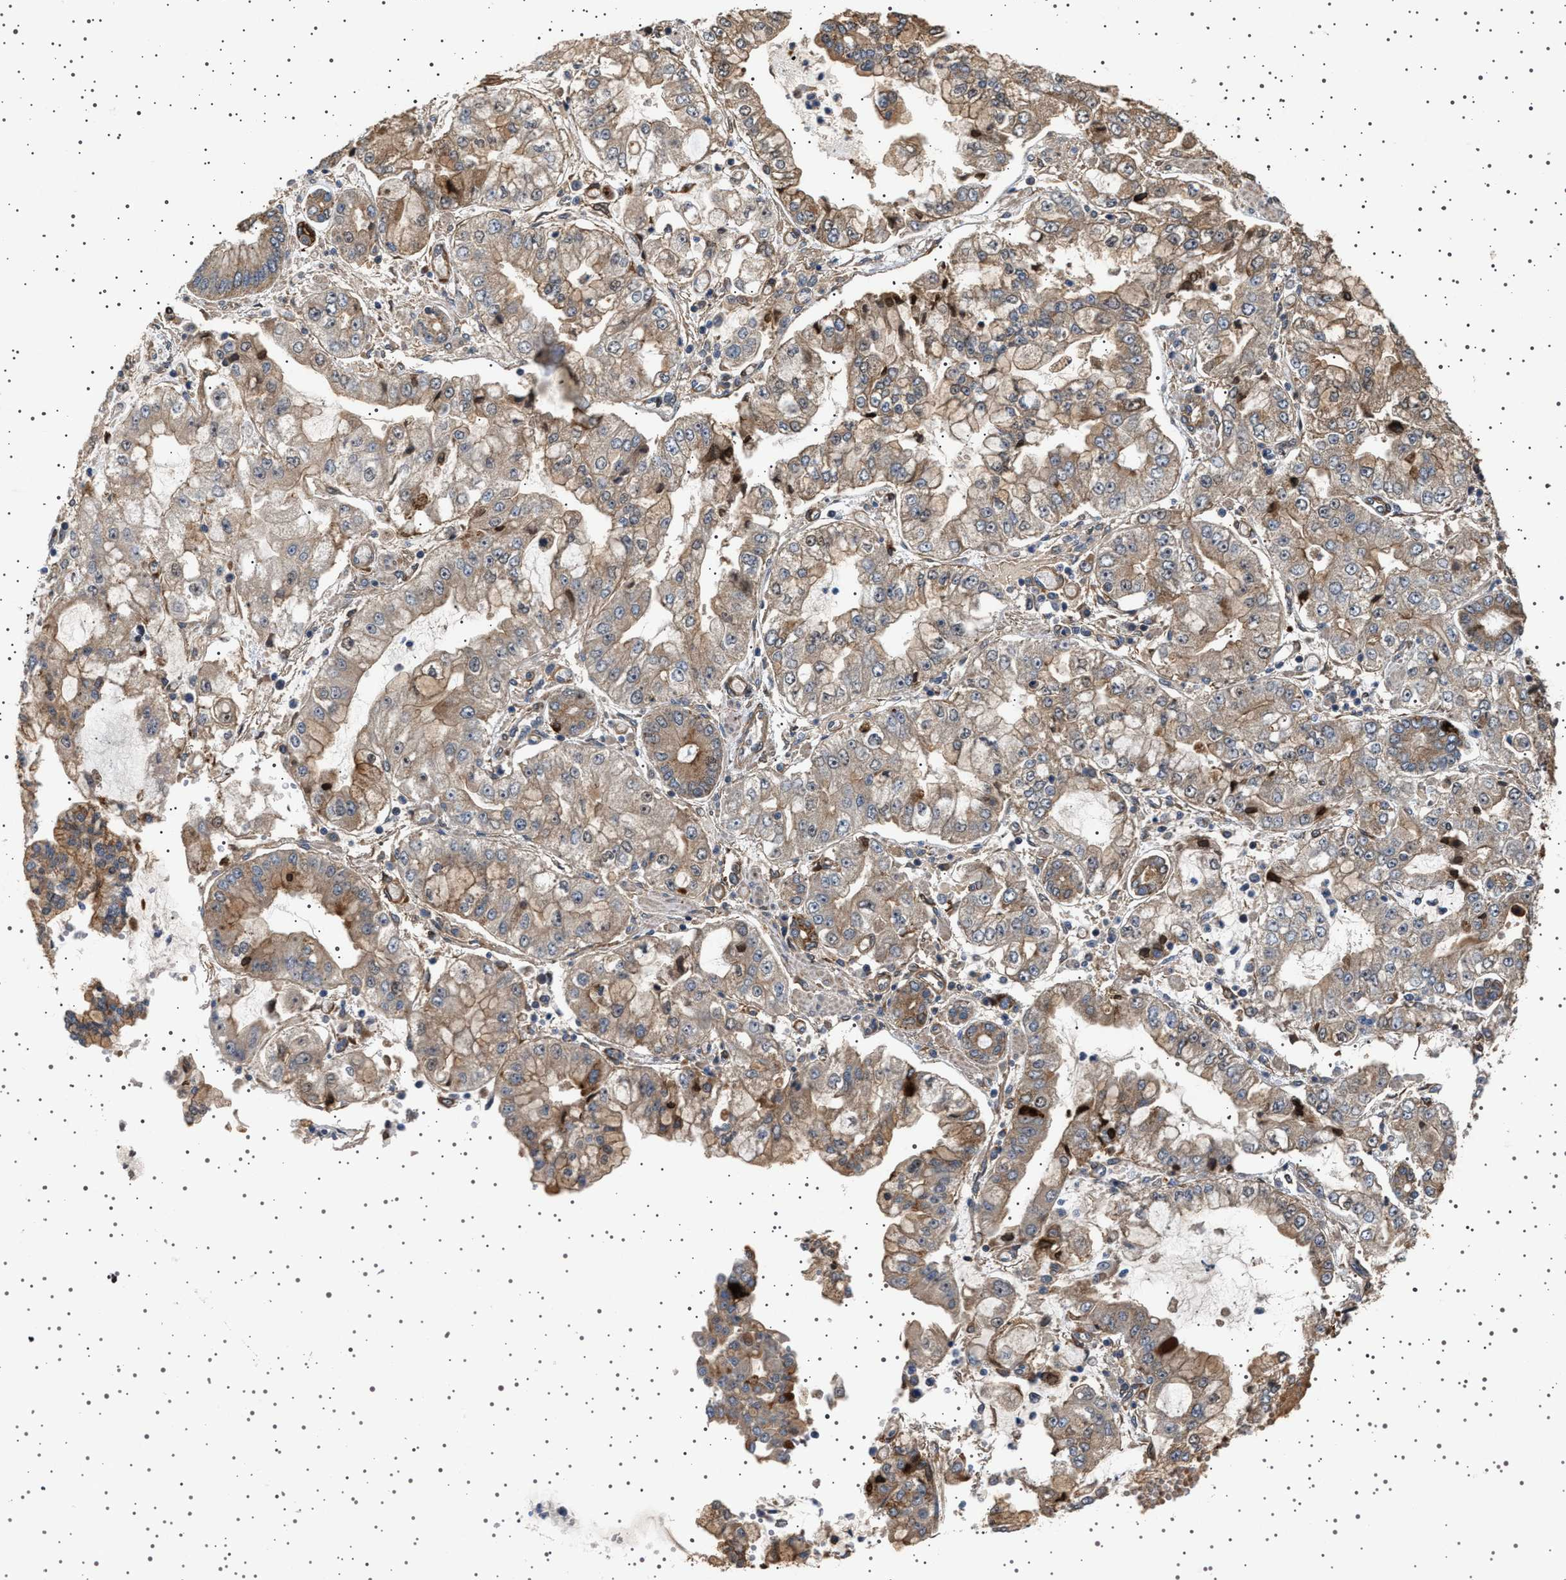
{"staining": {"intensity": "weak", "quantity": ">75%", "location": "cytoplasmic/membranous"}, "tissue": "stomach cancer", "cell_type": "Tumor cells", "image_type": "cancer", "snomed": [{"axis": "morphology", "description": "Adenocarcinoma, NOS"}, {"axis": "topography", "description": "Stomach"}], "caption": "A brown stain shows weak cytoplasmic/membranous positivity of a protein in stomach cancer (adenocarcinoma) tumor cells.", "gene": "GUCY1B1", "patient": {"sex": "male", "age": 76}}